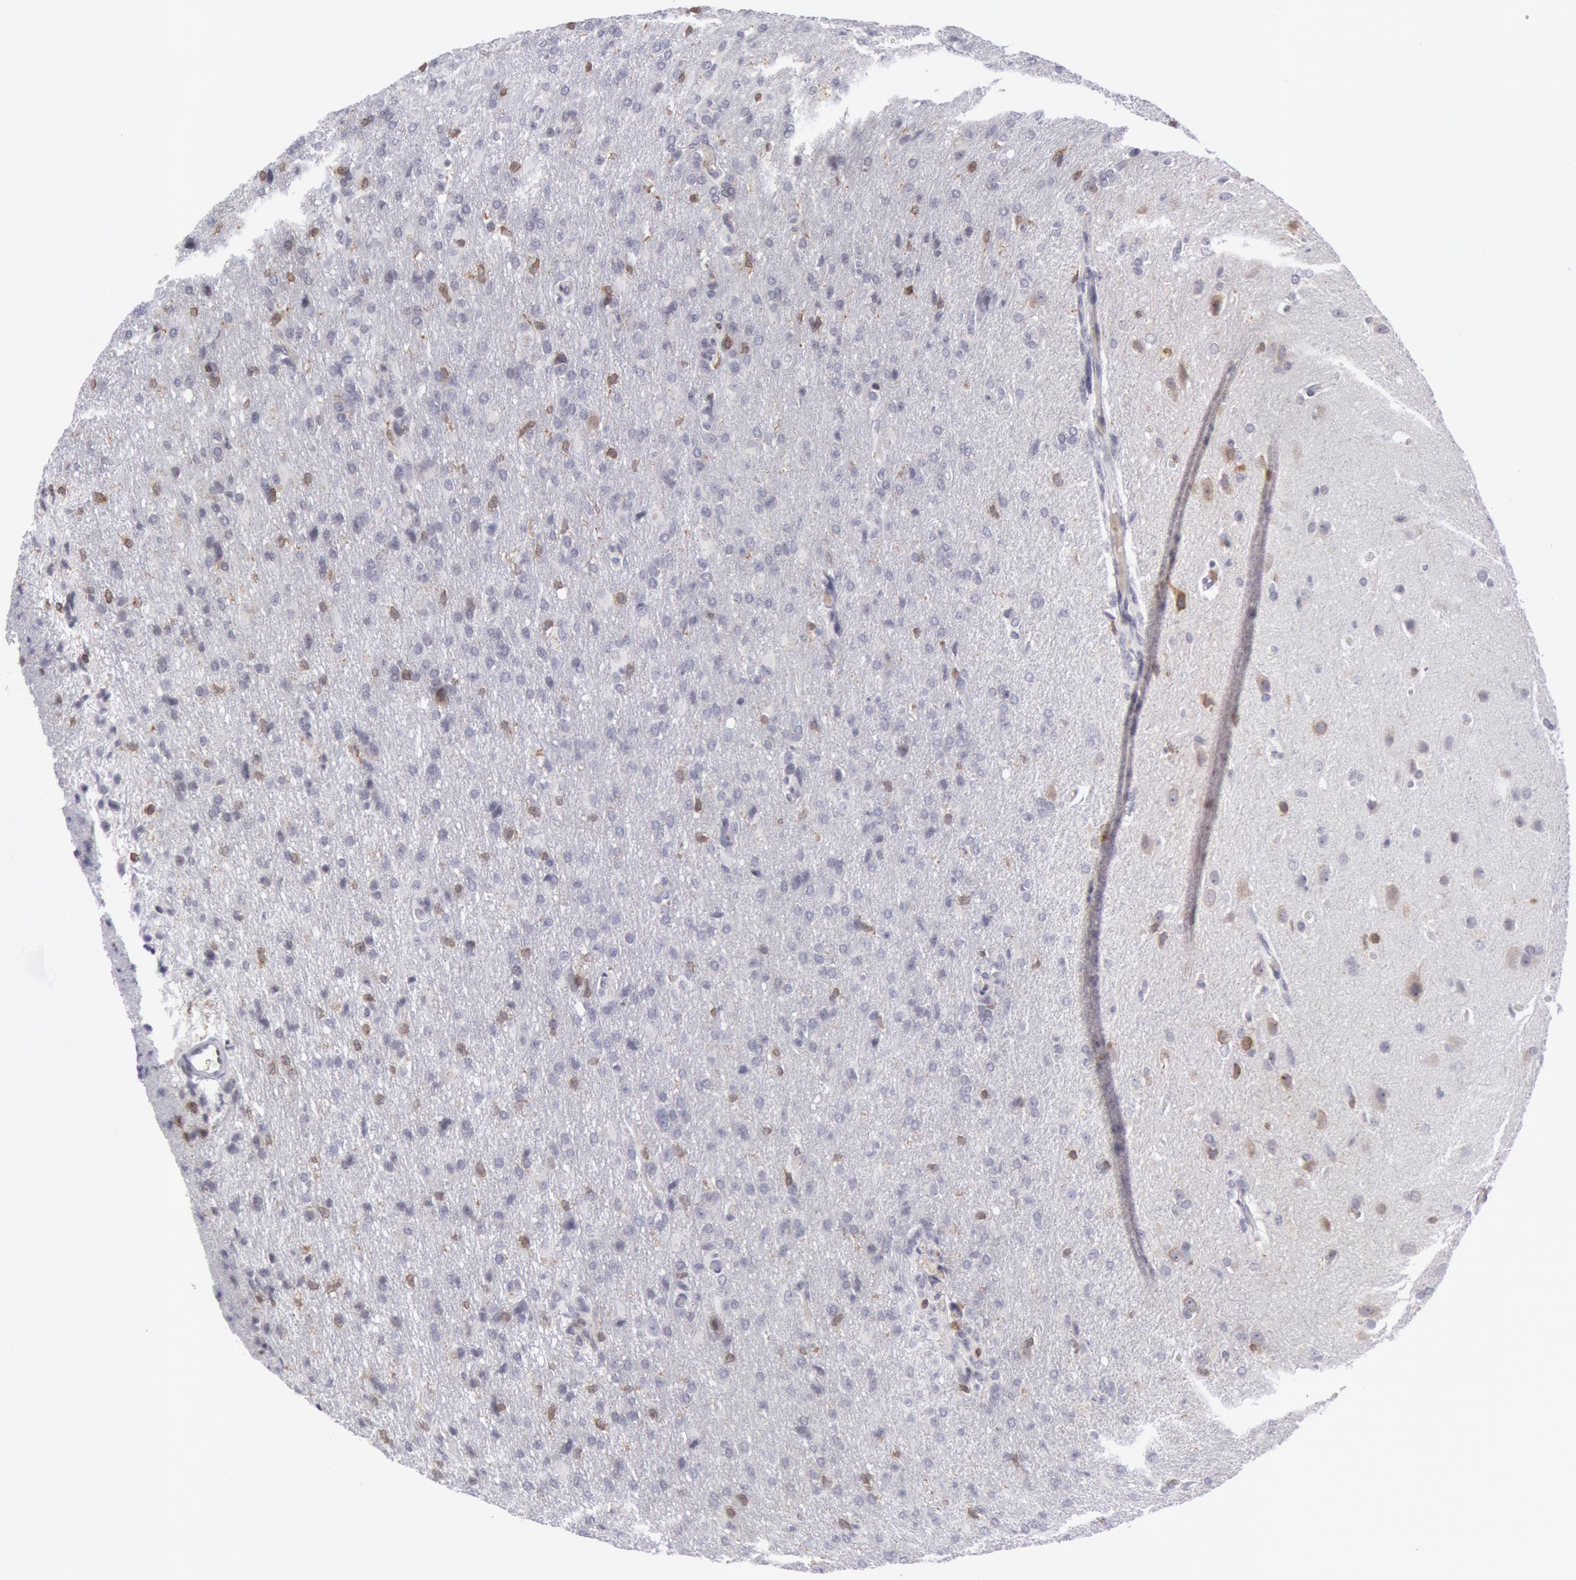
{"staining": {"intensity": "weak", "quantity": "<25%", "location": "cytoplasmic/membranous"}, "tissue": "glioma", "cell_type": "Tumor cells", "image_type": "cancer", "snomed": [{"axis": "morphology", "description": "Glioma, malignant, High grade"}, {"axis": "topography", "description": "Brain"}], "caption": "Immunohistochemical staining of human glioma displays no significant positivity in tumor cells.", "gene": "PTGS2", "patient": {"sex": "male", "age": 68}}